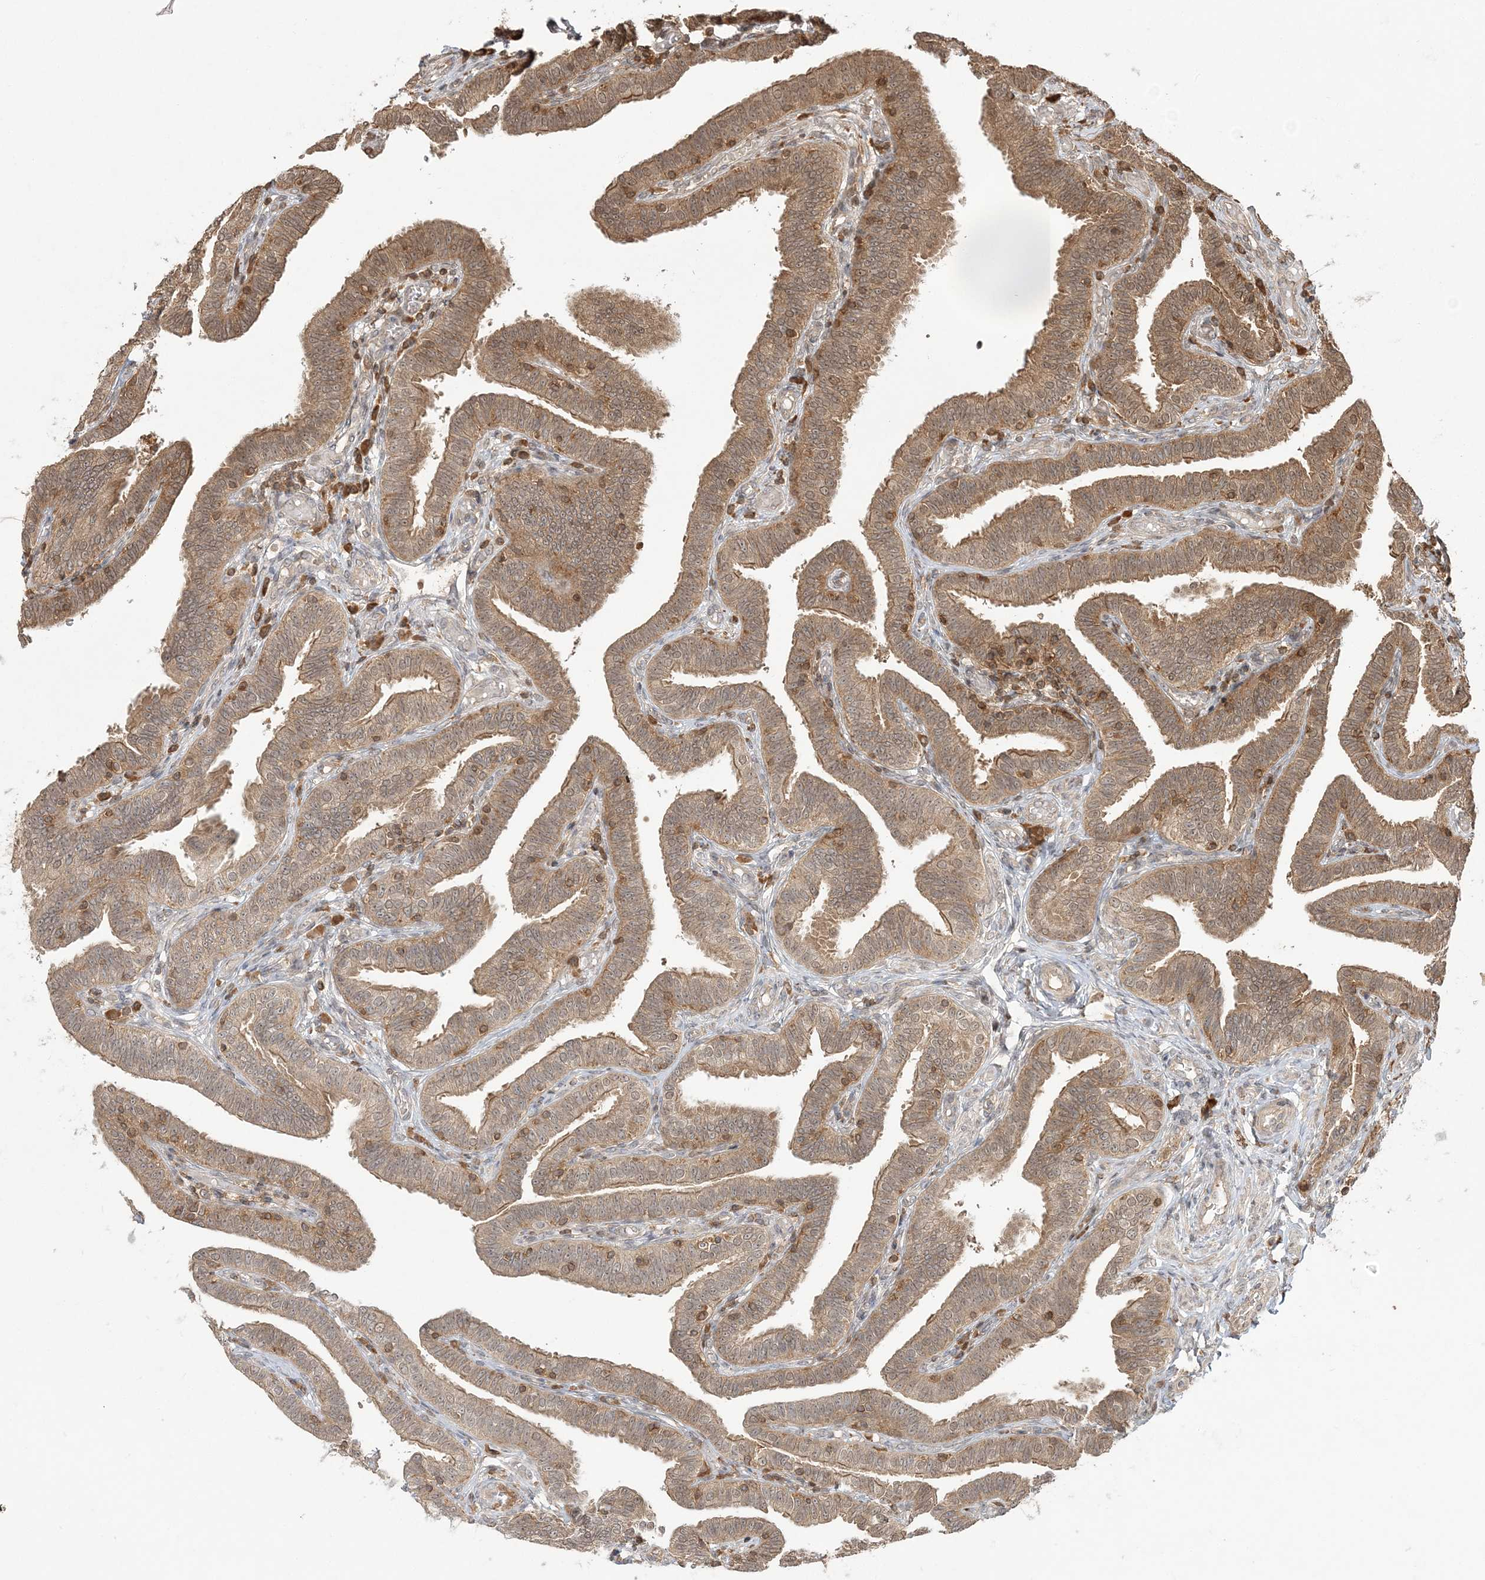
{"staining": {"intensity": "moderate", "quantity": ">75%", "location": "cytoplasmic/membranous,nuclear"}, "tissue": "fallopian tube", "cell_type": "Glandular cells", "image_type": "normal", "snomed": [{"axis": "morphology", "description": "Normal tissue, NOS"}, {"axis": "topography", "description": "Fallopian tube"}], "caption": "Brown immunohistochemical staining in unremarkable fallopian tube shows moderate cytoplasmic/membranous,nuclear staining in approximately >75% of glandular cells.", "gene": "CAB39", "patient": {"sex": "female", "age": 39}}